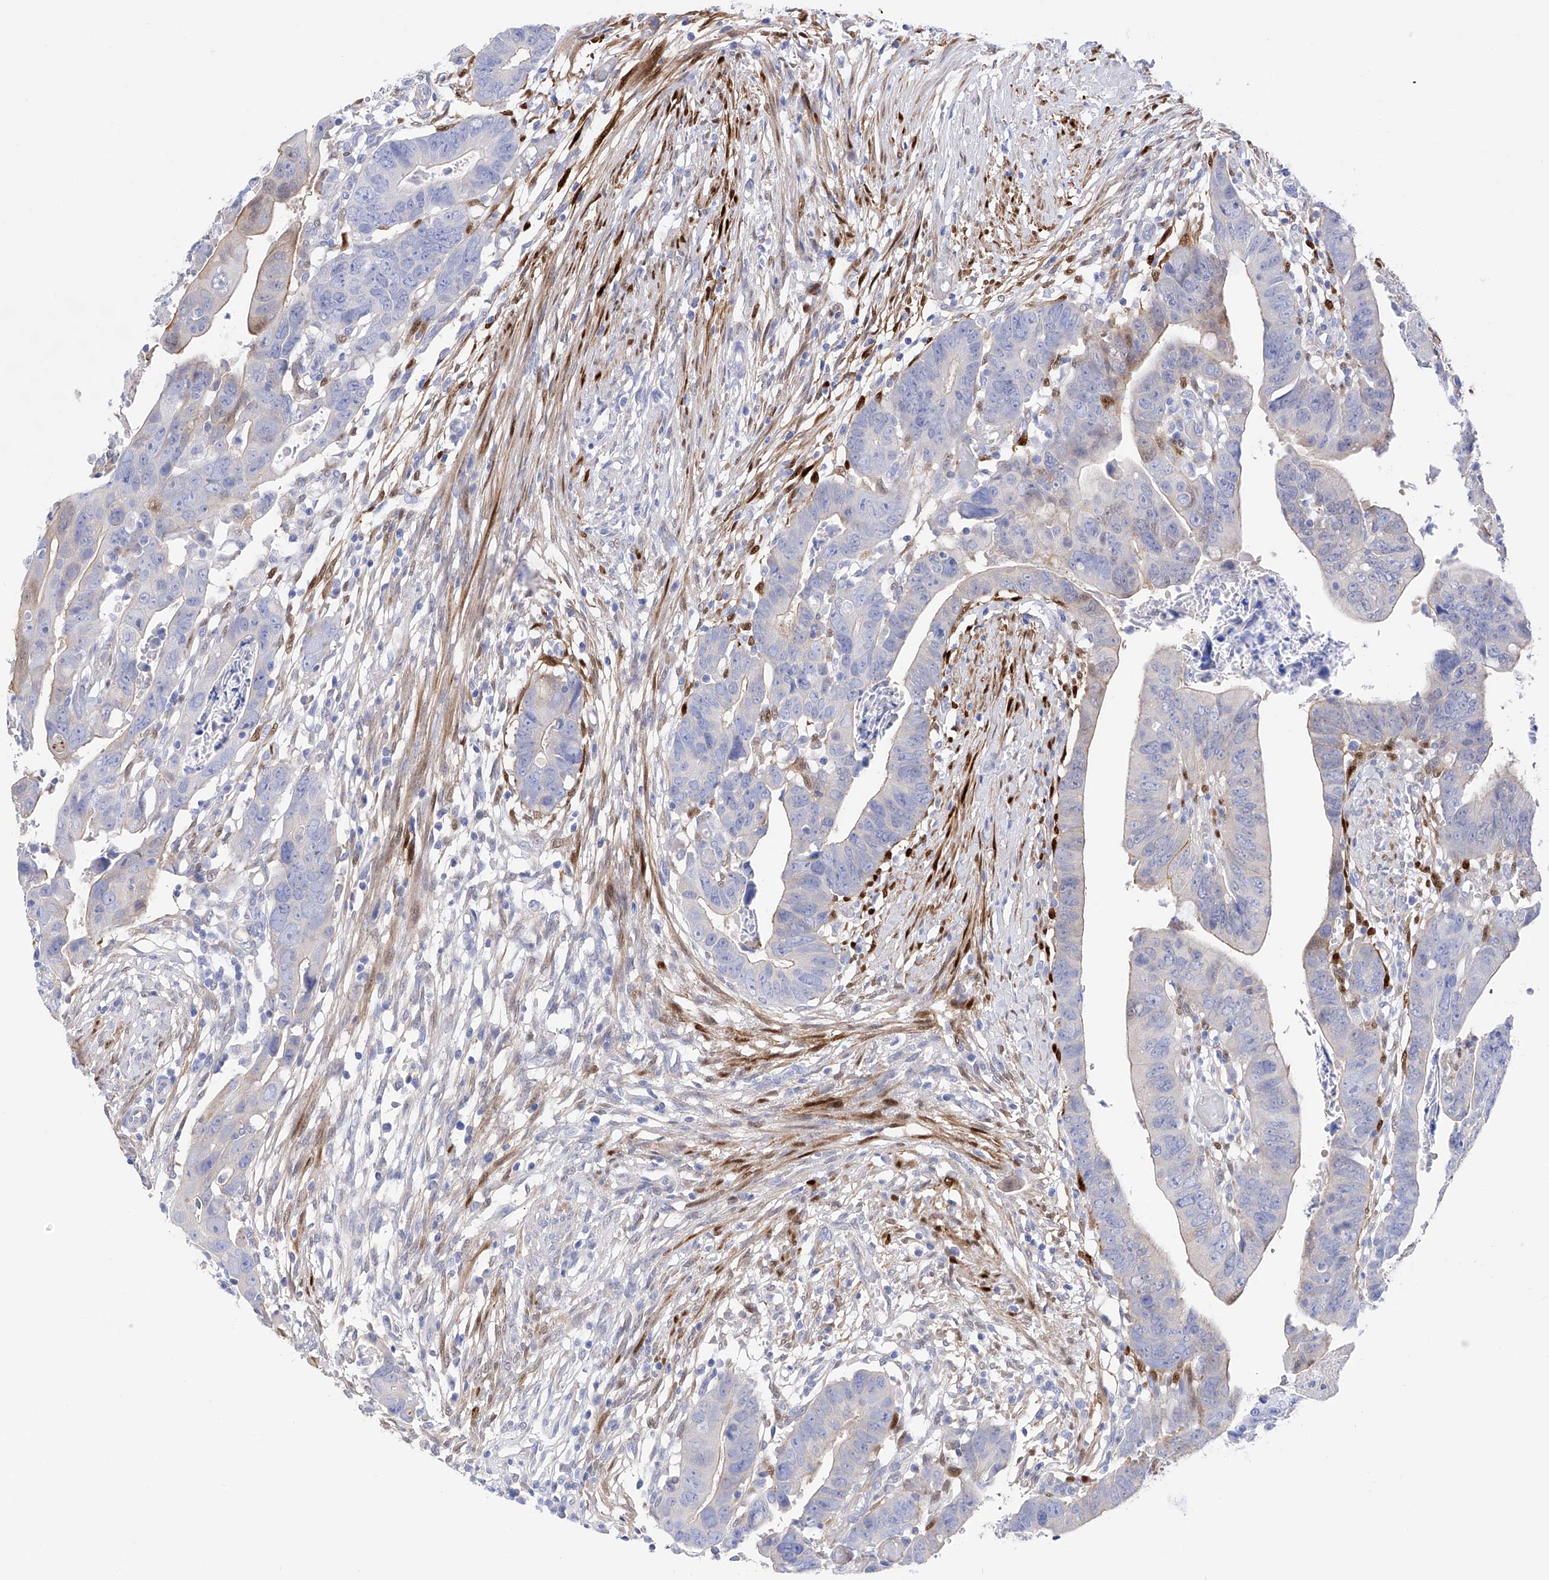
{"staining": {"intensity": "weak", "quantity": "<25%", "location": "cytoplasmic/membranous"}, "tissue": "colorectal cancer", "cell_type": "Tumor cells", "image_type": "cancer", "snomed": [{"axis": "morphology", "description": "Adenocarcinoma, NOS"}, {"axis": "topography", "description": "Rectum"}], "caption": "This image is of adenocarcinoma (colorectal) stained with immunohistochemistry to label a protein in brown with the nuclei are counter-stained blue. There is no staining in tumor cells.", "gene": "TRPC7", "patient": {"sex": "female", "age": 65}}